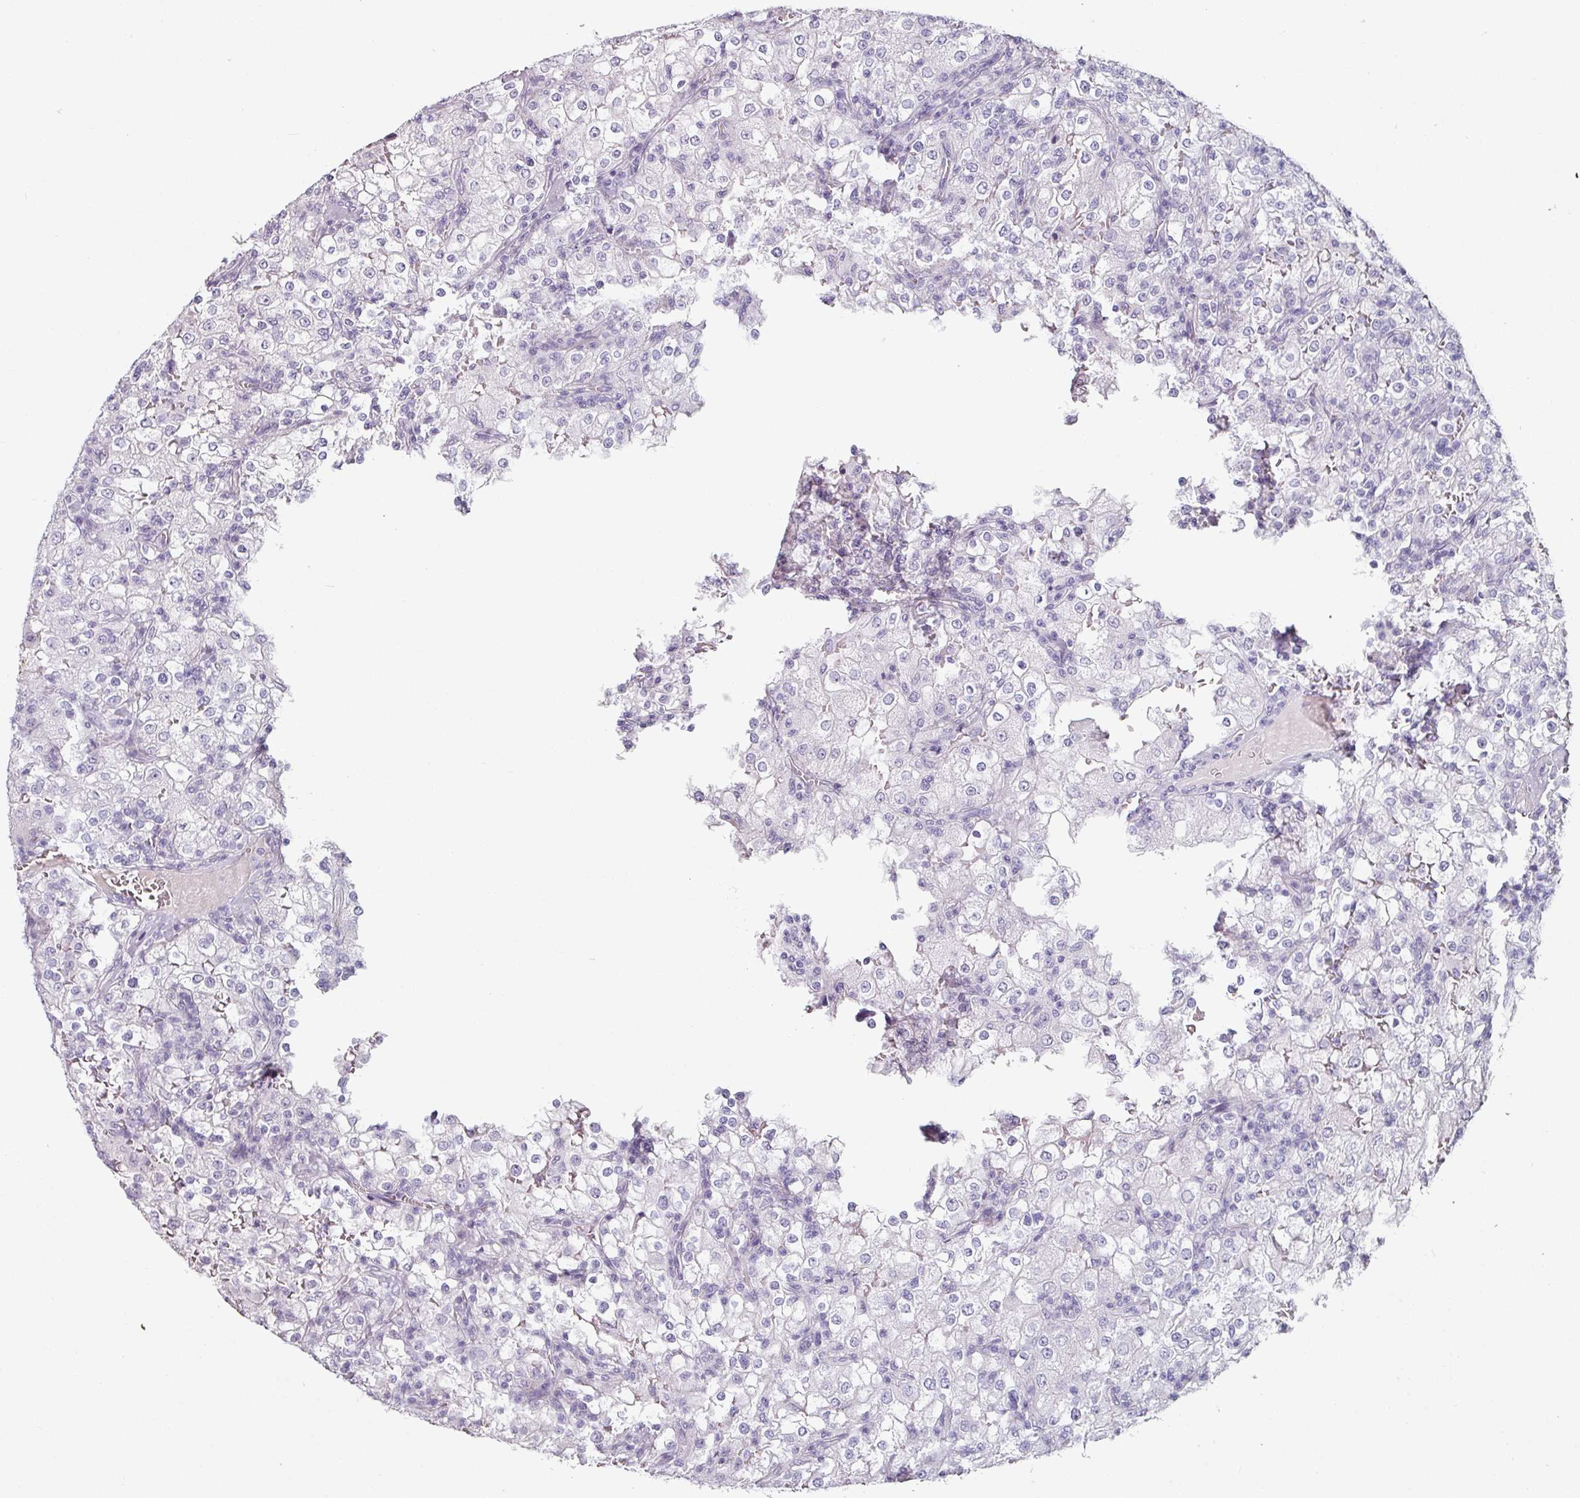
{"staining": {"intensity": "negative", "quantity": "none", "location": "none"}, "tissue": "renal cancer", "cell_type": "Tumor cells", "image_type": "cancer", "snomed": [{"axis": "morphology", "description": "Adenocarcinoma, NOS"}, {"axis": "topography", "description": "Kidney"}], "caption": "Human adenocarcinoma (renal) stained for a protein using immunohistochemistry (IHC) demonstrates no staining in tumor cells.", "gene": "CEP78", "patient": {"sex": "female", "age": 74}}